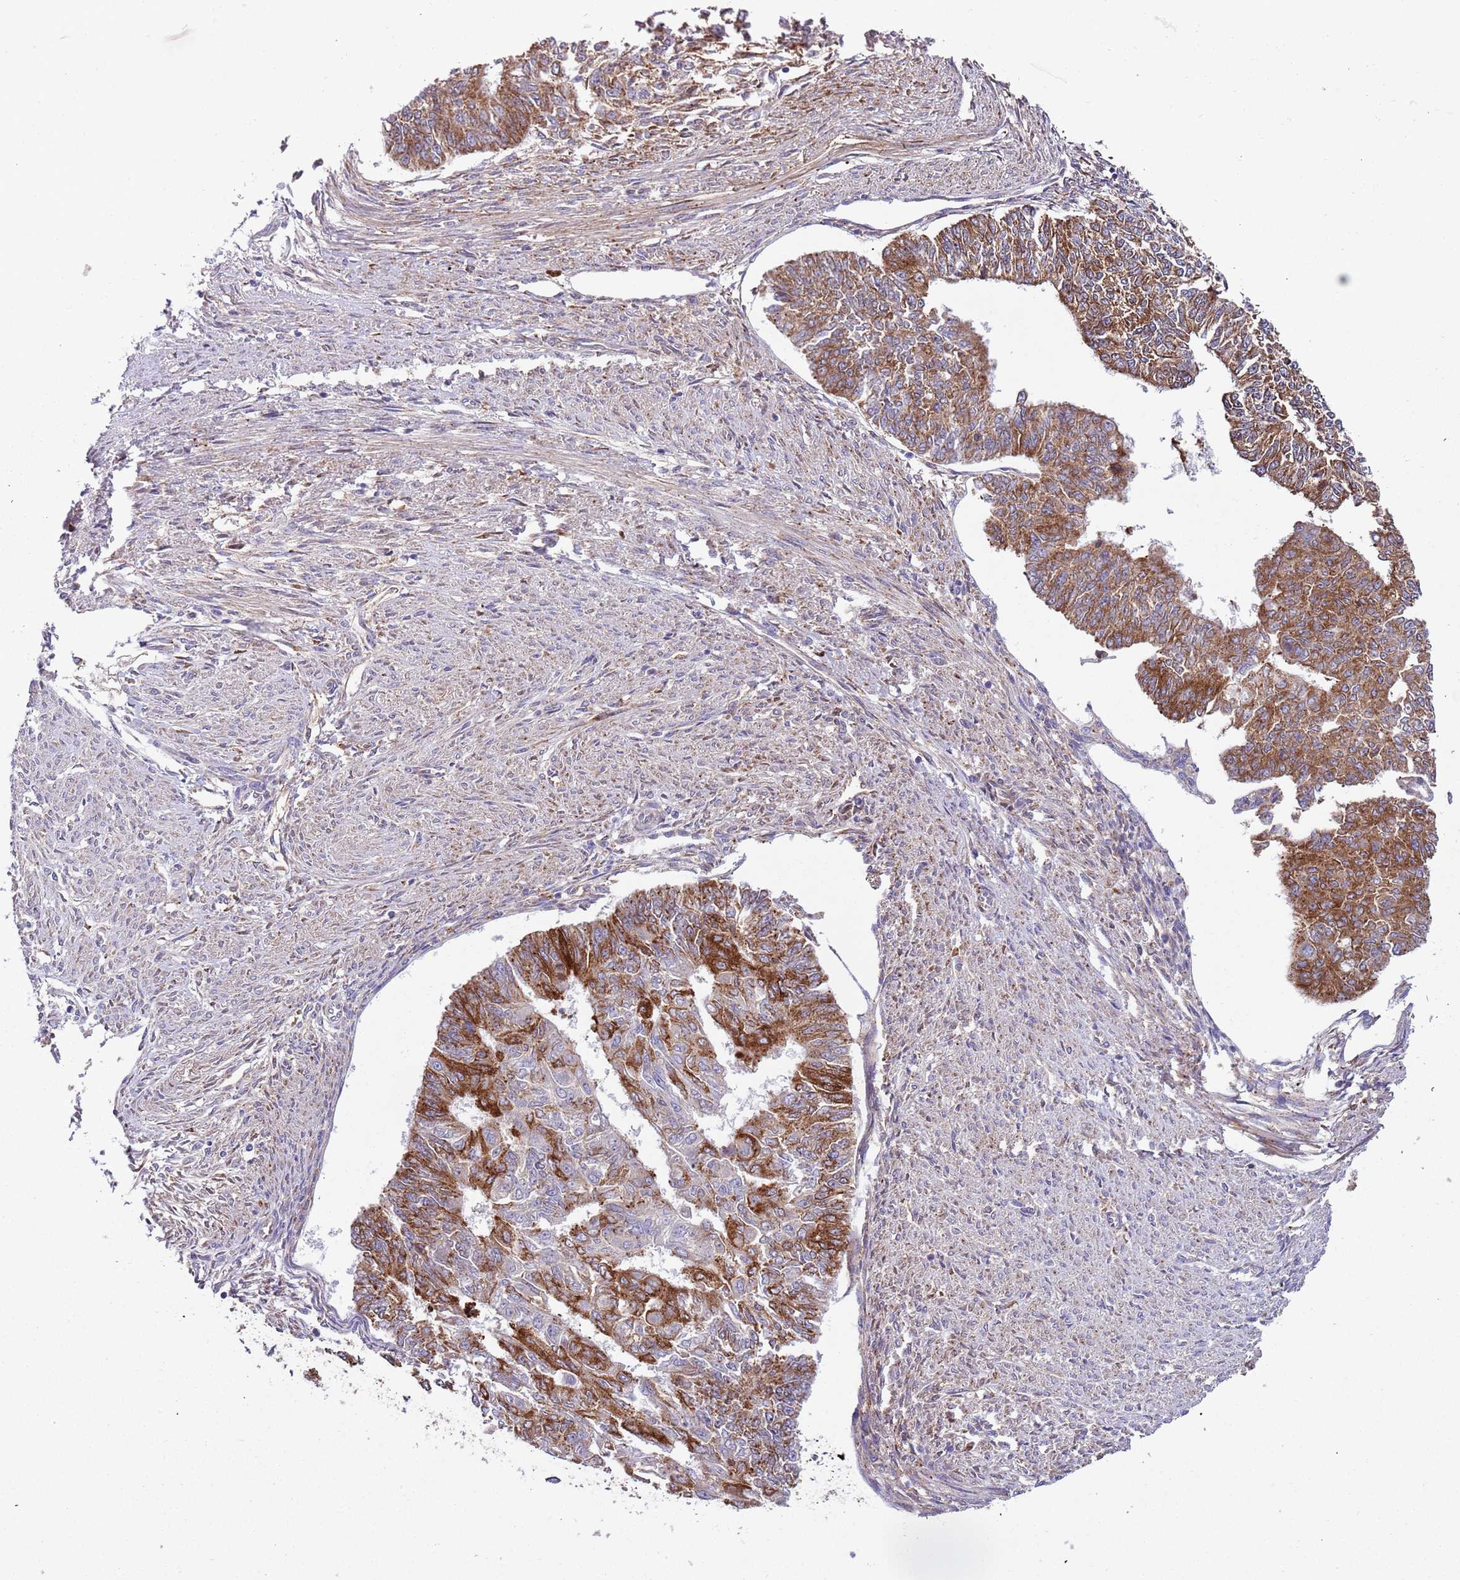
{"staining": {"intensity": "moderate", "quantity": ">75%", "location": "cytoplasmic/membranous"}, "tissue": "endometrial cancer", "cell_type": "Tumor cells", "image_type": "cancer", "snomed": [{"axis": "morphology", "description": "Adenocarcinoma, NOS"}, {"axis": "topography", "description": "Endometrium"}], "caption": "Immunohistochemistry micrograph of human endometrial cancer (adenocarcinoma) stained for a protein (brown), which displays medium levels of moderate cytoplasmic/membranous expression in approximately >75% of tumor cells.", "gene": "VWCE", "patient": {"sex": "female", "age": 32}}